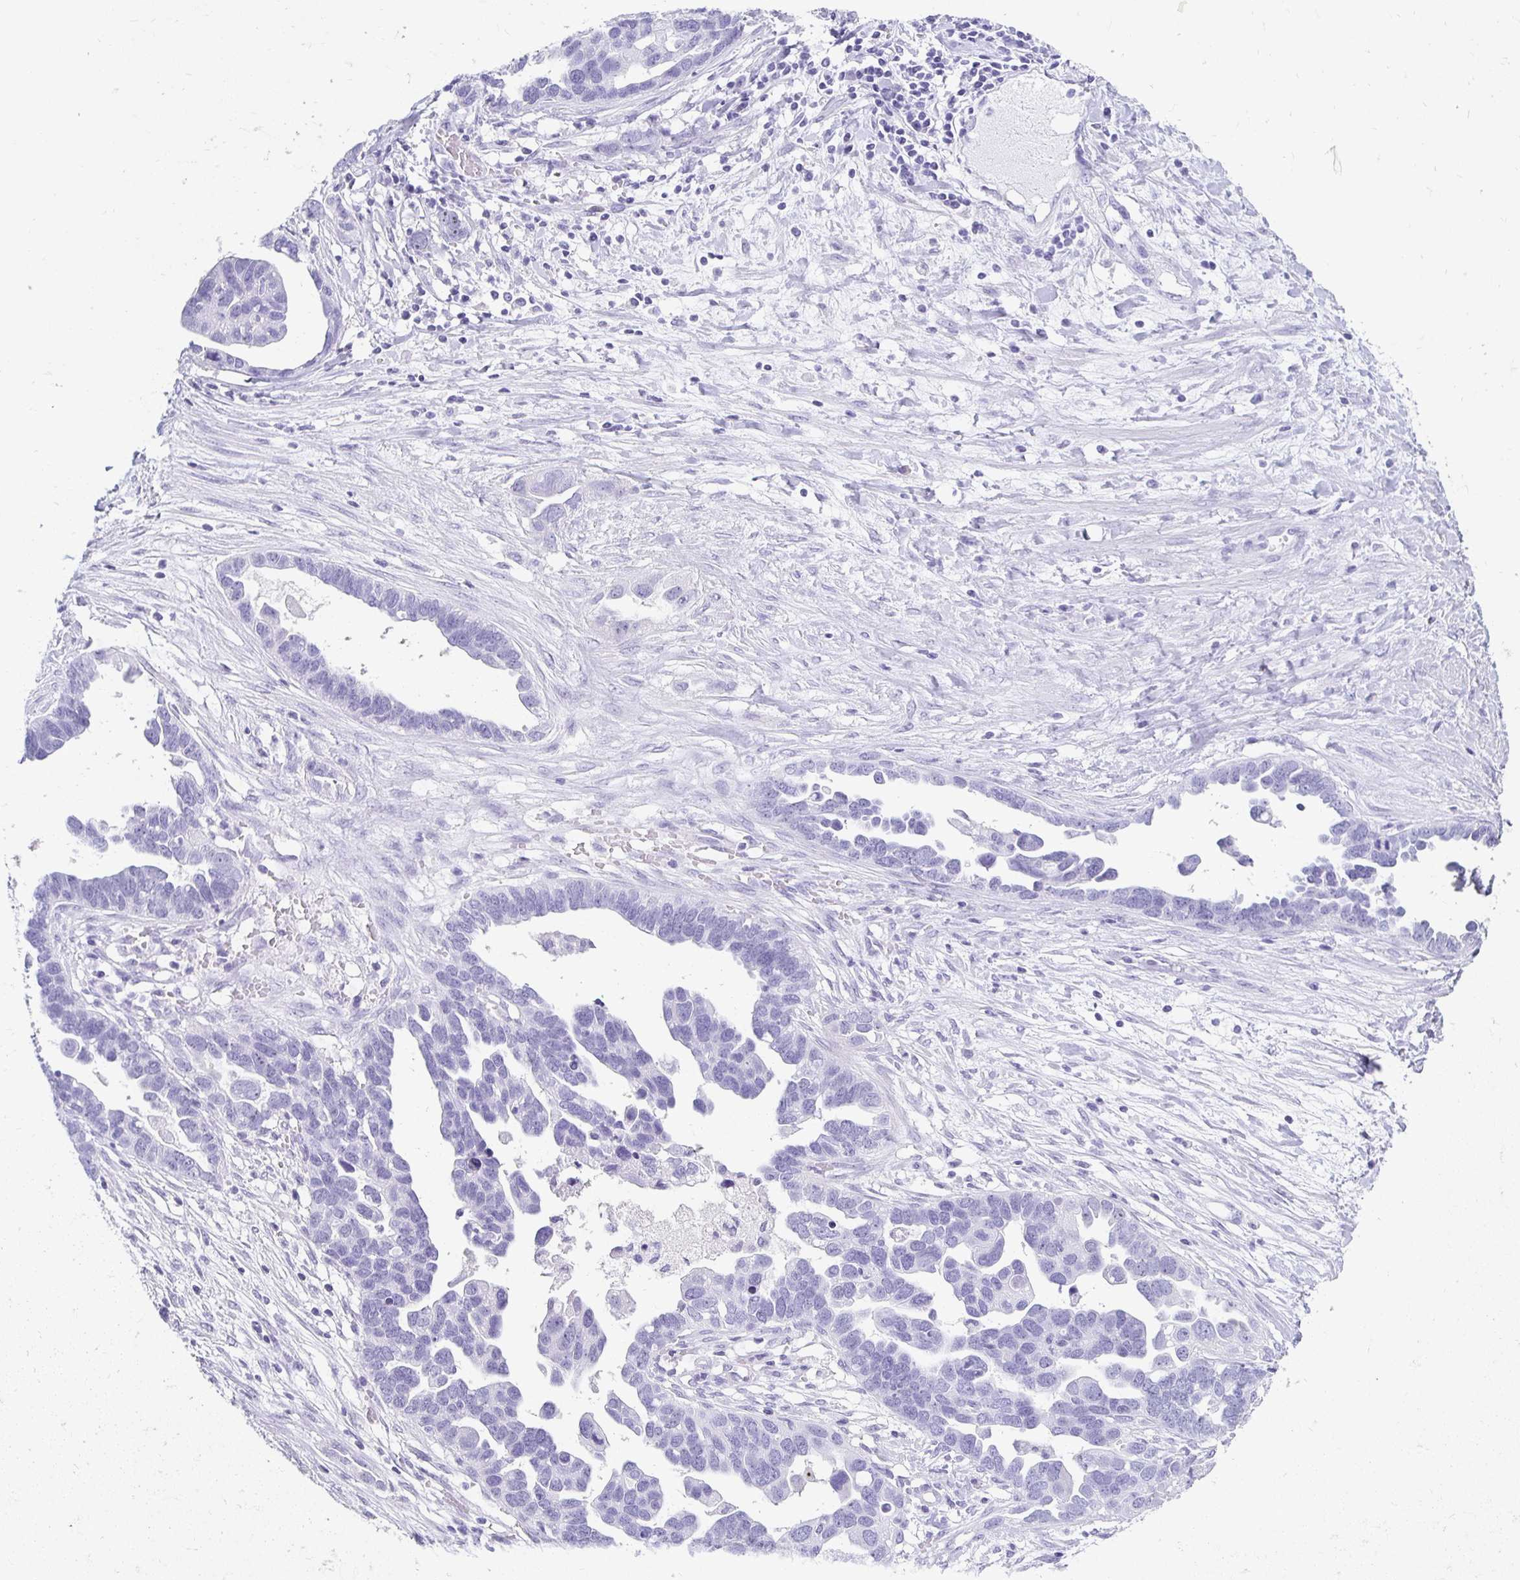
{"staining": {"intensity": "negative", "quantity": "none", "location": "none"}, "tissue": "ovarian cancer", "cell_type": "Tumor cells", "image_type": "cancer", "snomed": [{"axis": "morphology", "description": "Cystadenocarcinoma, serous, NOS"}, {"axis": "topography", "description": "Ovary"}], "caption": "The photomicrograph reveals no staining of tumor cells in ovarian cancer.", "gene": "CST6", "patient": {"sex": "female", "age": 54}}